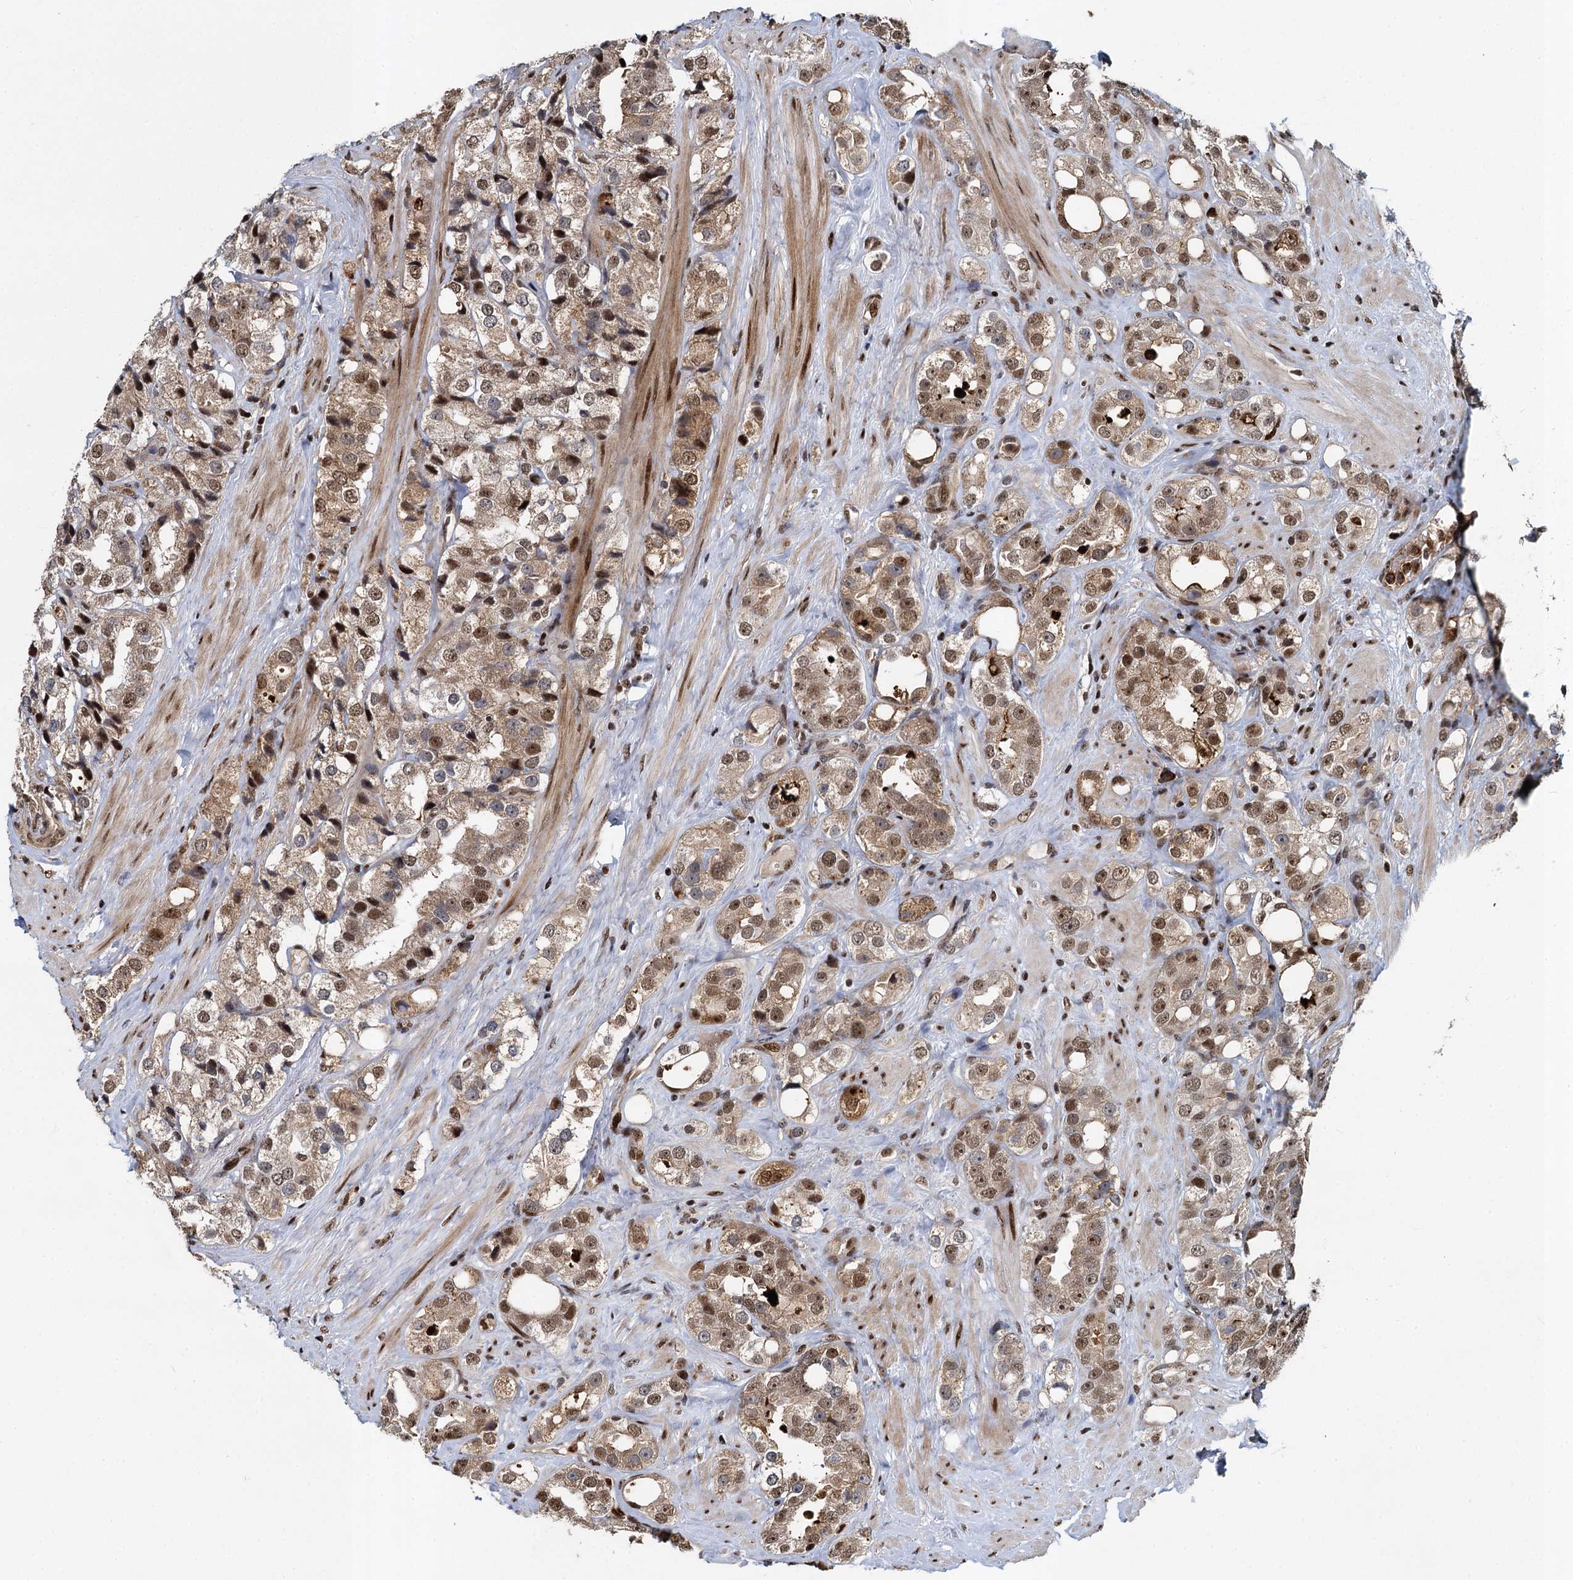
{"staining": {"intensity": "moderate", "quantity": ">75%", "location": "nuclear"}, "tissue": "prostate cancer", "cell_type": "Tumor cells", "image_type": "cancer", "snomed": [{"axis": "morphology", "description": "Adenocarcinoma, NOS"}, {"axis": "topography", "description": "Prostate"}], "caption": "Tumor cells display medium levels of moderate nuclear staining in about >75% of cells in human adenocarcinoma (prostate). (Brightfield microscopy of DAB IHC at high magnification).", "gene": "ANKRD49", "patient": {"sex": "male", "age": 79}}